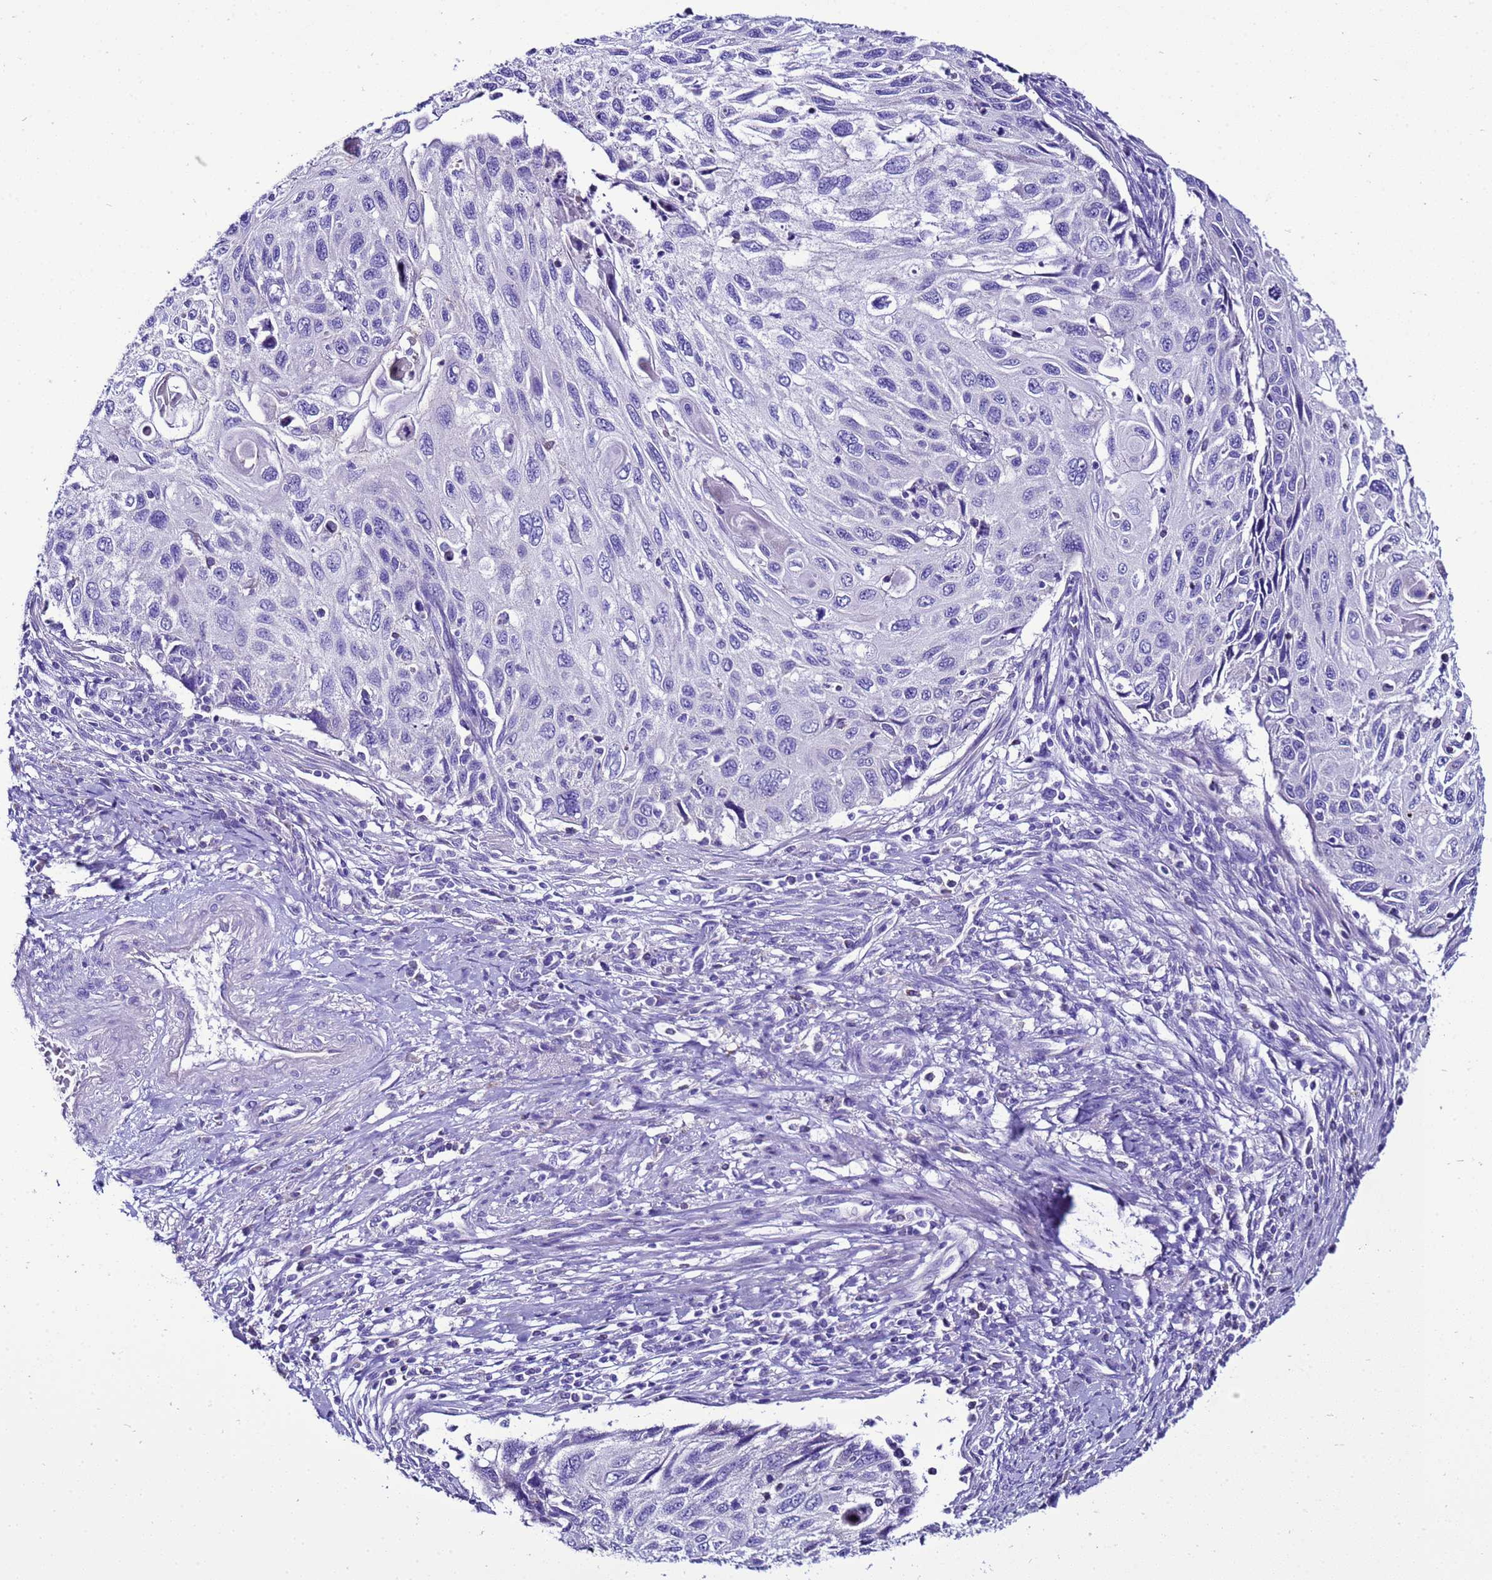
{"staining": {"intensity": "negative", "quantity": "none", "location": "none"}, "tissue": "cervical cancer", "cell_type": "Tumor cells", "image_type": "cancer", "snomed": [{"axis": "morphology", "description": "Squamous cell carcinoma, NOS"}, {"axis": "topography", "description": "Cervix"}], "caption": "DAB immunohistochemical staining of cervical cancer (squamous cell carcinoma) demonstrates no significant expression in tumor cells.", "gene": "BEST2", "patient": {"sex": "female", "age": 70}}